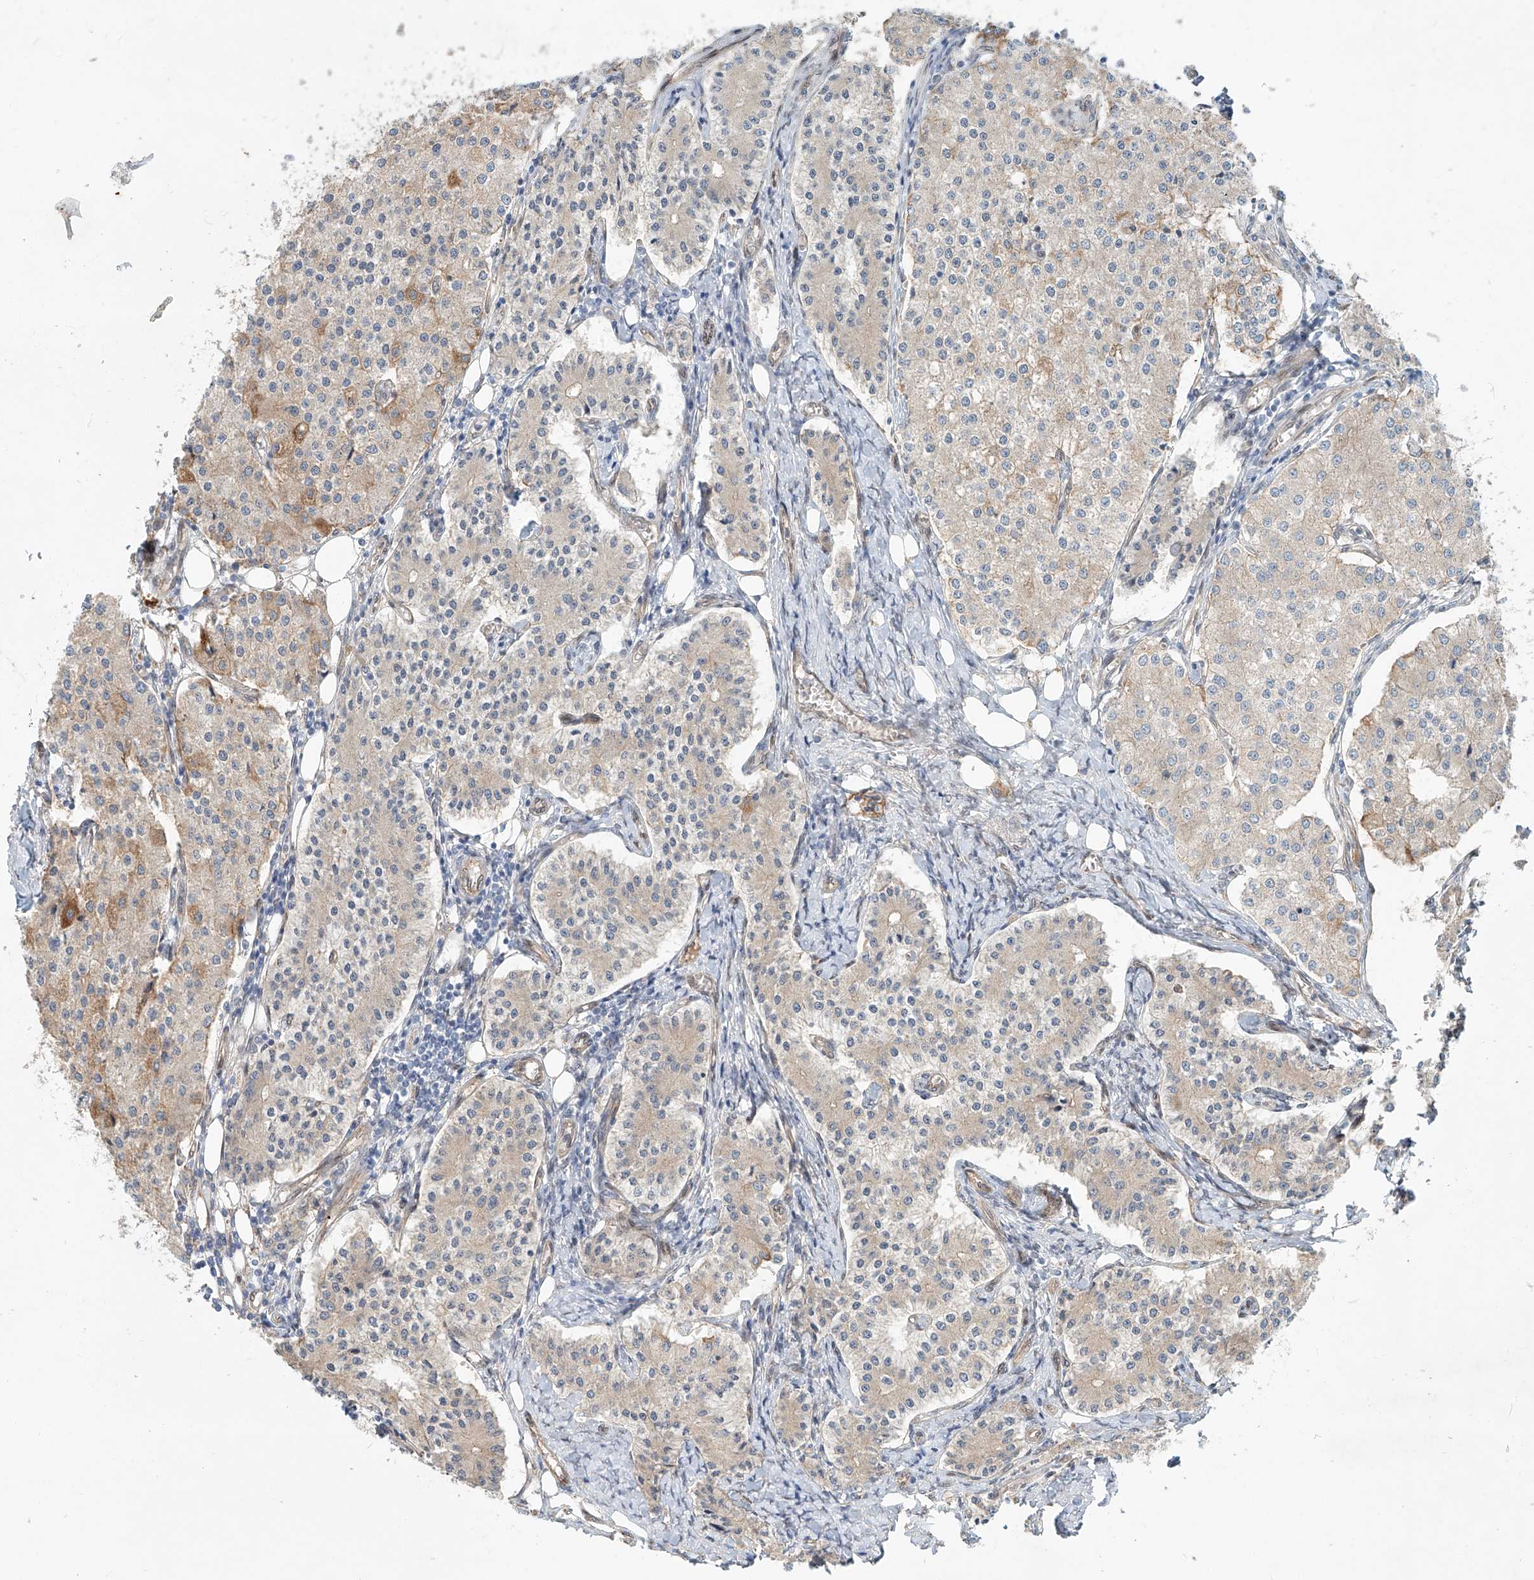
{"staining": {"intensity": "moderate", "quantity": "<25%", "location": "cytoplasmic/membranous"}, "tissue": "carcinoid", "cell_type": "Tumor cells", "image_type": "cancer", "snomed": [{"axis": "morphology", "description": "Carcinoid, malignant, NOS"}, {"axis": "topography", "description": "Colon"}], "caption": "Protein expression analysis of carcinoid demonstrates moderate cytoplasmic/membranous expression in approximately <25% of tumor cells.", "gene": "SASH1", "patient": {"sex": "female", "age": 52}}